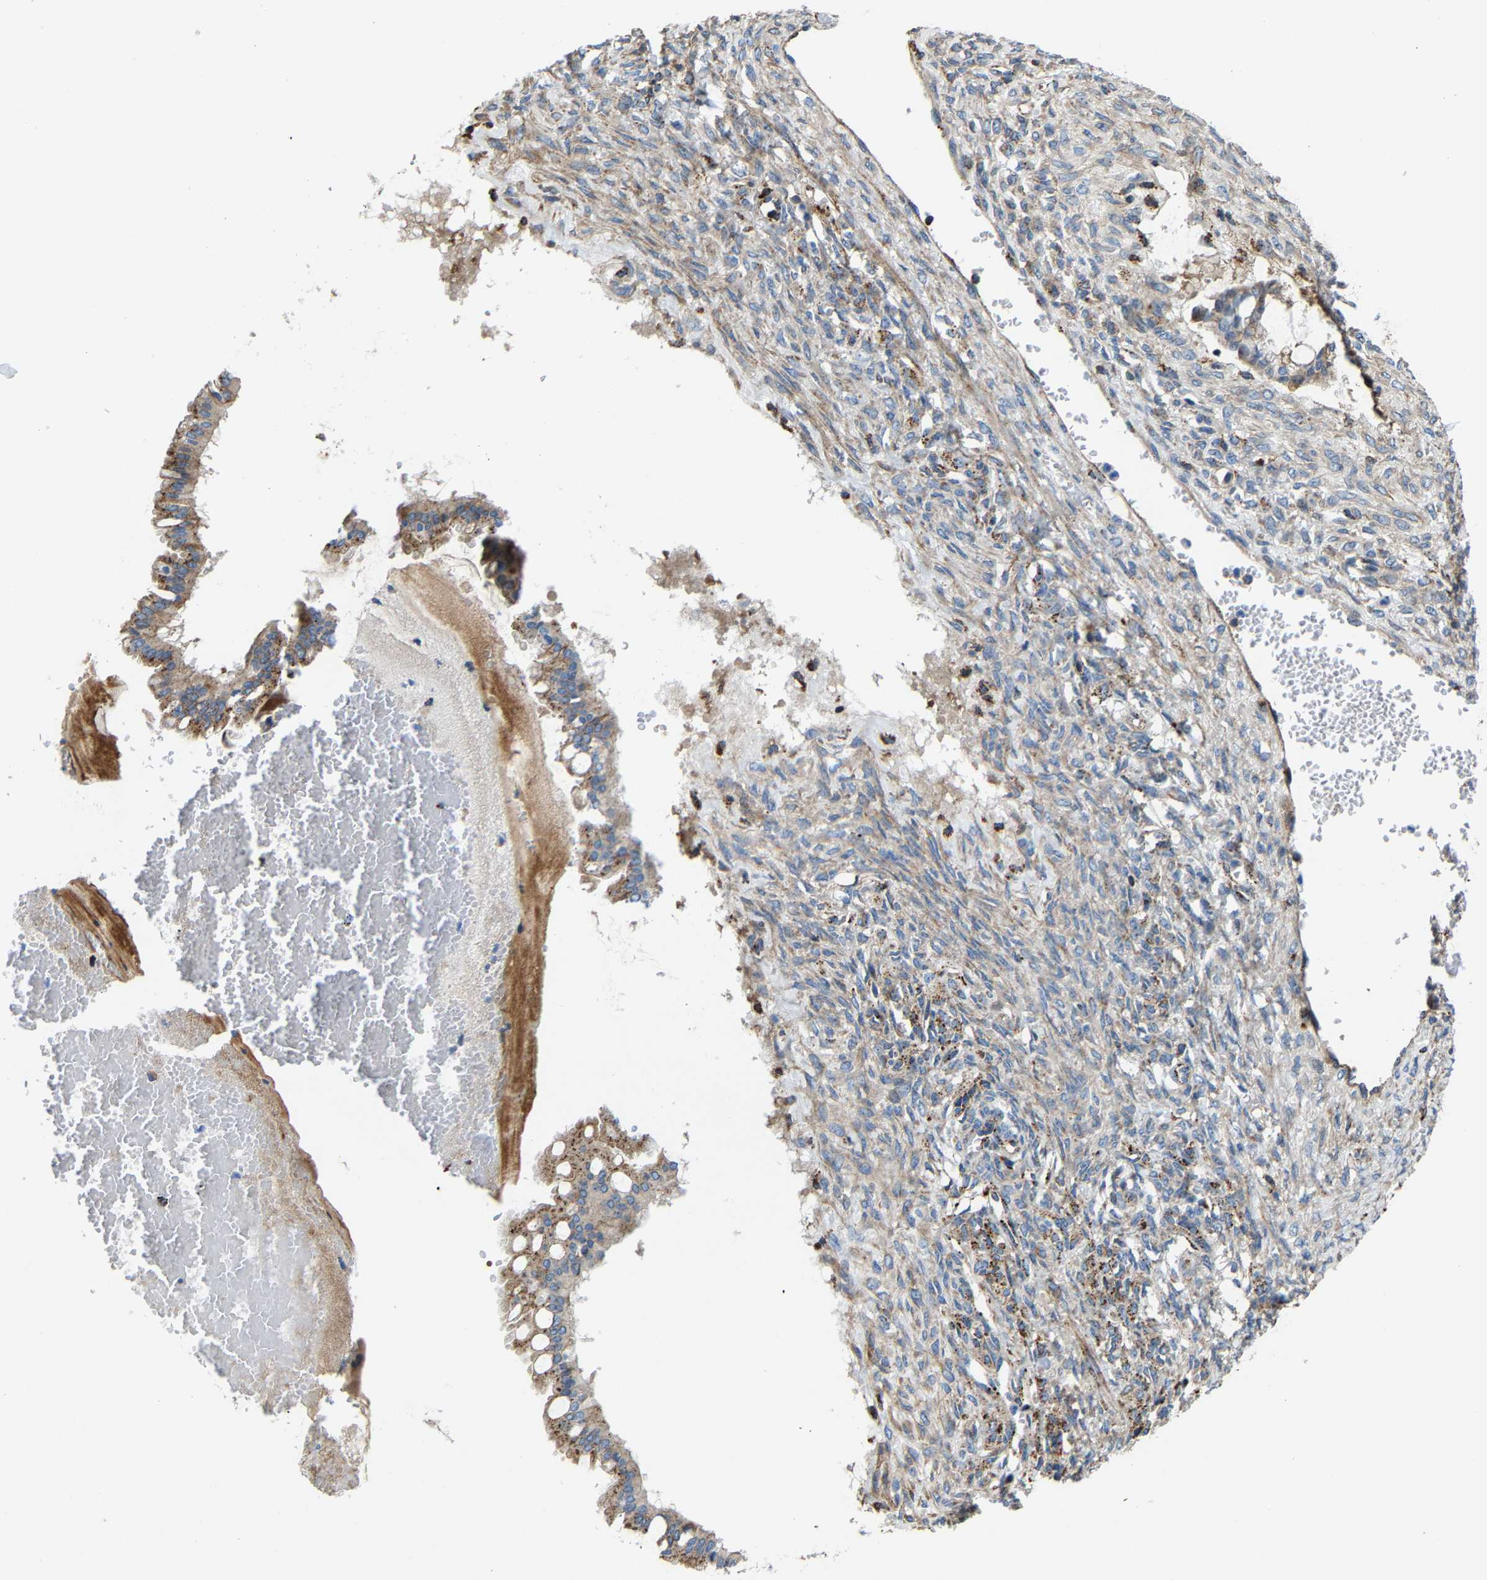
{"staining": {"intensity": "moderate", "quantity": "<25%", "location": "cytoplasmic/membranous"}, "tissue": "ovarian cancer", "cell_type": "Tumor cells", "image_type": "cancer", "snomed": [{"axis": "morphology", "description": "Cystadenocarcinoma, mucinous, NOS"}, {"axis": "topography", "description": "Ovary"}], "caption": "The histopathology image displays a brown stain indicating the presence of a protein in the cytoplasmic/membranous of tumor cells in ovarian mucinous cystadenocarcinoma. (Stains: DAB (3,3'-diaminobenzidine) in brown, nuclei in blue, Microscopy: brightfield microscopy at high magnification).", "gene": "DPP7", "patient": {"sex": "female", "age": 73}}